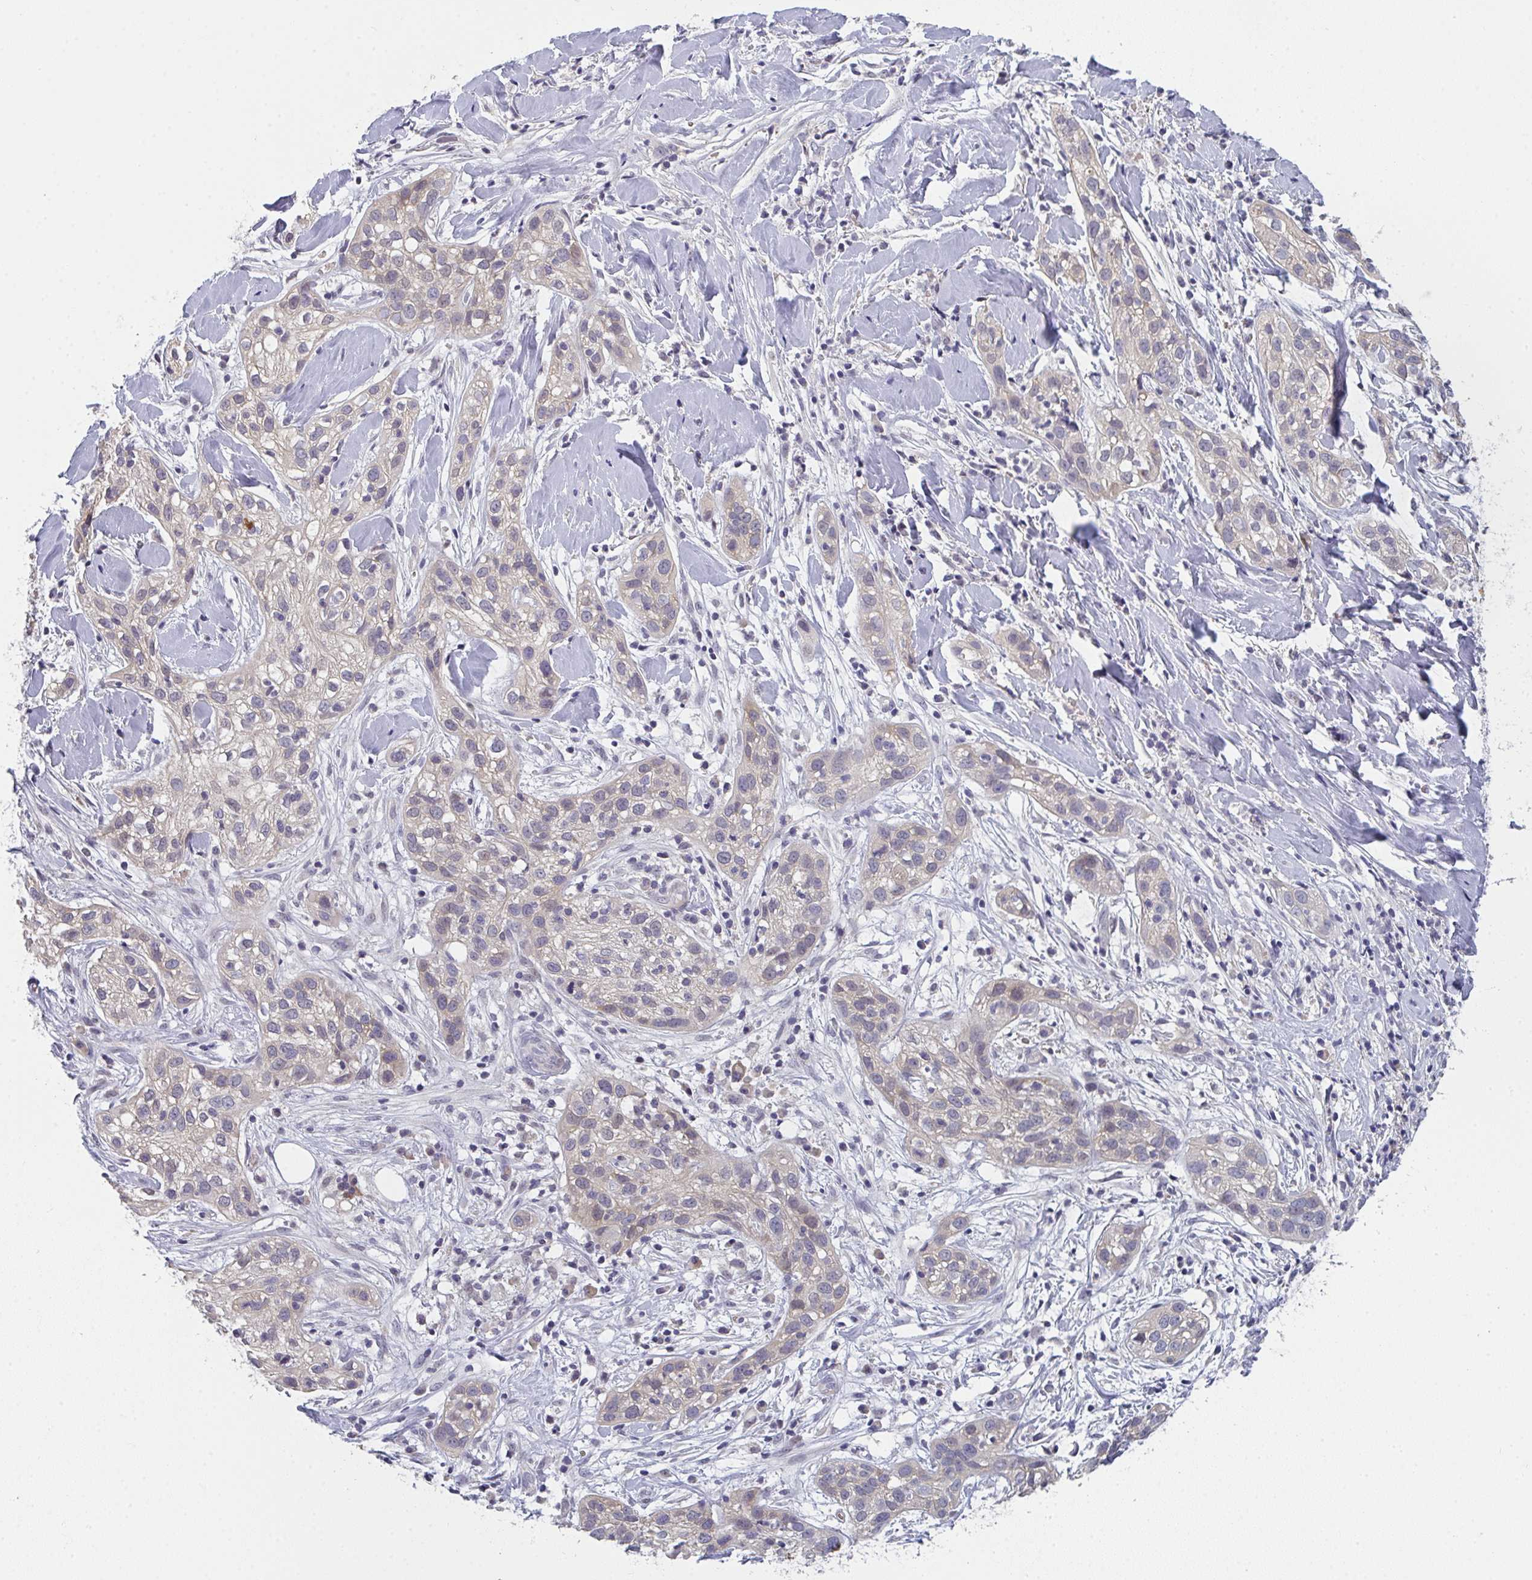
{"staining": {"intensity": "weak", "quantity": "<25%", "location": "cytoplasmic/membranous,nuclear"}, "tissue": "skin cancer", "cell_type": "Tumor cells", "image_type": "cancer", "snomed": [{"axis": "morphology", "description": "Squamous cell carcinoma, NOS"}, {"axis": "topography", "description": "Skin"}], "caption": "Protein analysis of skin squamous cell carcinoma displays no significant staining in tumor cells. The staining is performed using DAB (3,3'-diaminobenzidine) brown chromogen with nuclei counter-stained in using hematoxylin.", "gene": "RIOK1", "patient": {"sex": "male", "age": 82}}